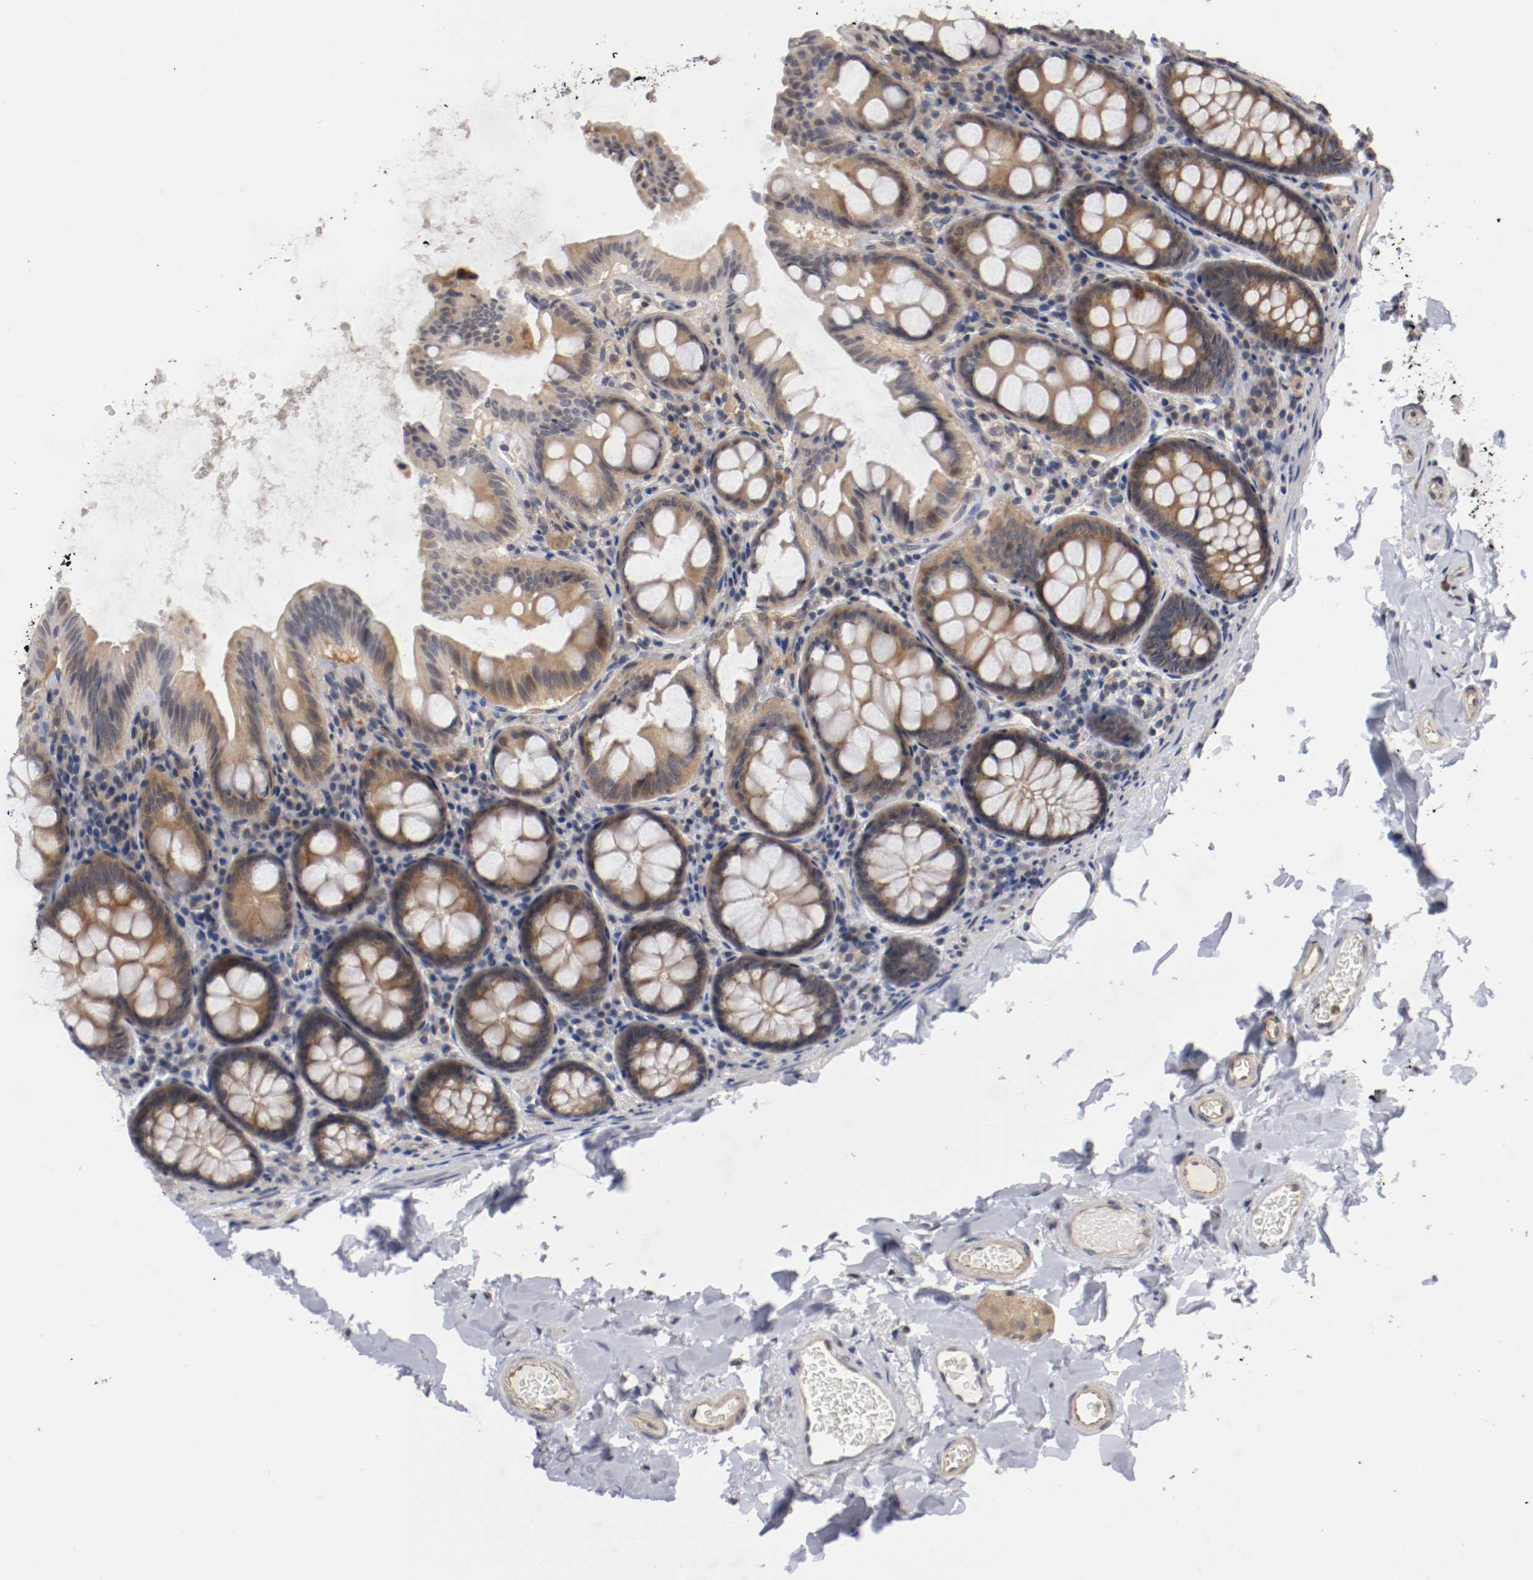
{"staining": {"intensity": "weak", "quantity": ">75%", "location": "cytoplasmic/membranous"}, "tissue": "colon", "cell_type": "Endothelial cells", "image_type": "normal", "snomed": [{"axis": "morphology", "description": "Normal tissue, NOS"}, {"axis": "topography", "description": "Colon"}], "caption": "The micrograph exhibits immunohistochemical staining of unremarkable colon. There is weak cytoplasmic/membranous positivity is appreciated in about >75% of endothelial cells. (Stains: DAB in brown, nuclei in blue, Microscopy: brightfield microscopy at high magnification).", "gene": "RBM23", "patient": {"sex": "female", "age": 61}}